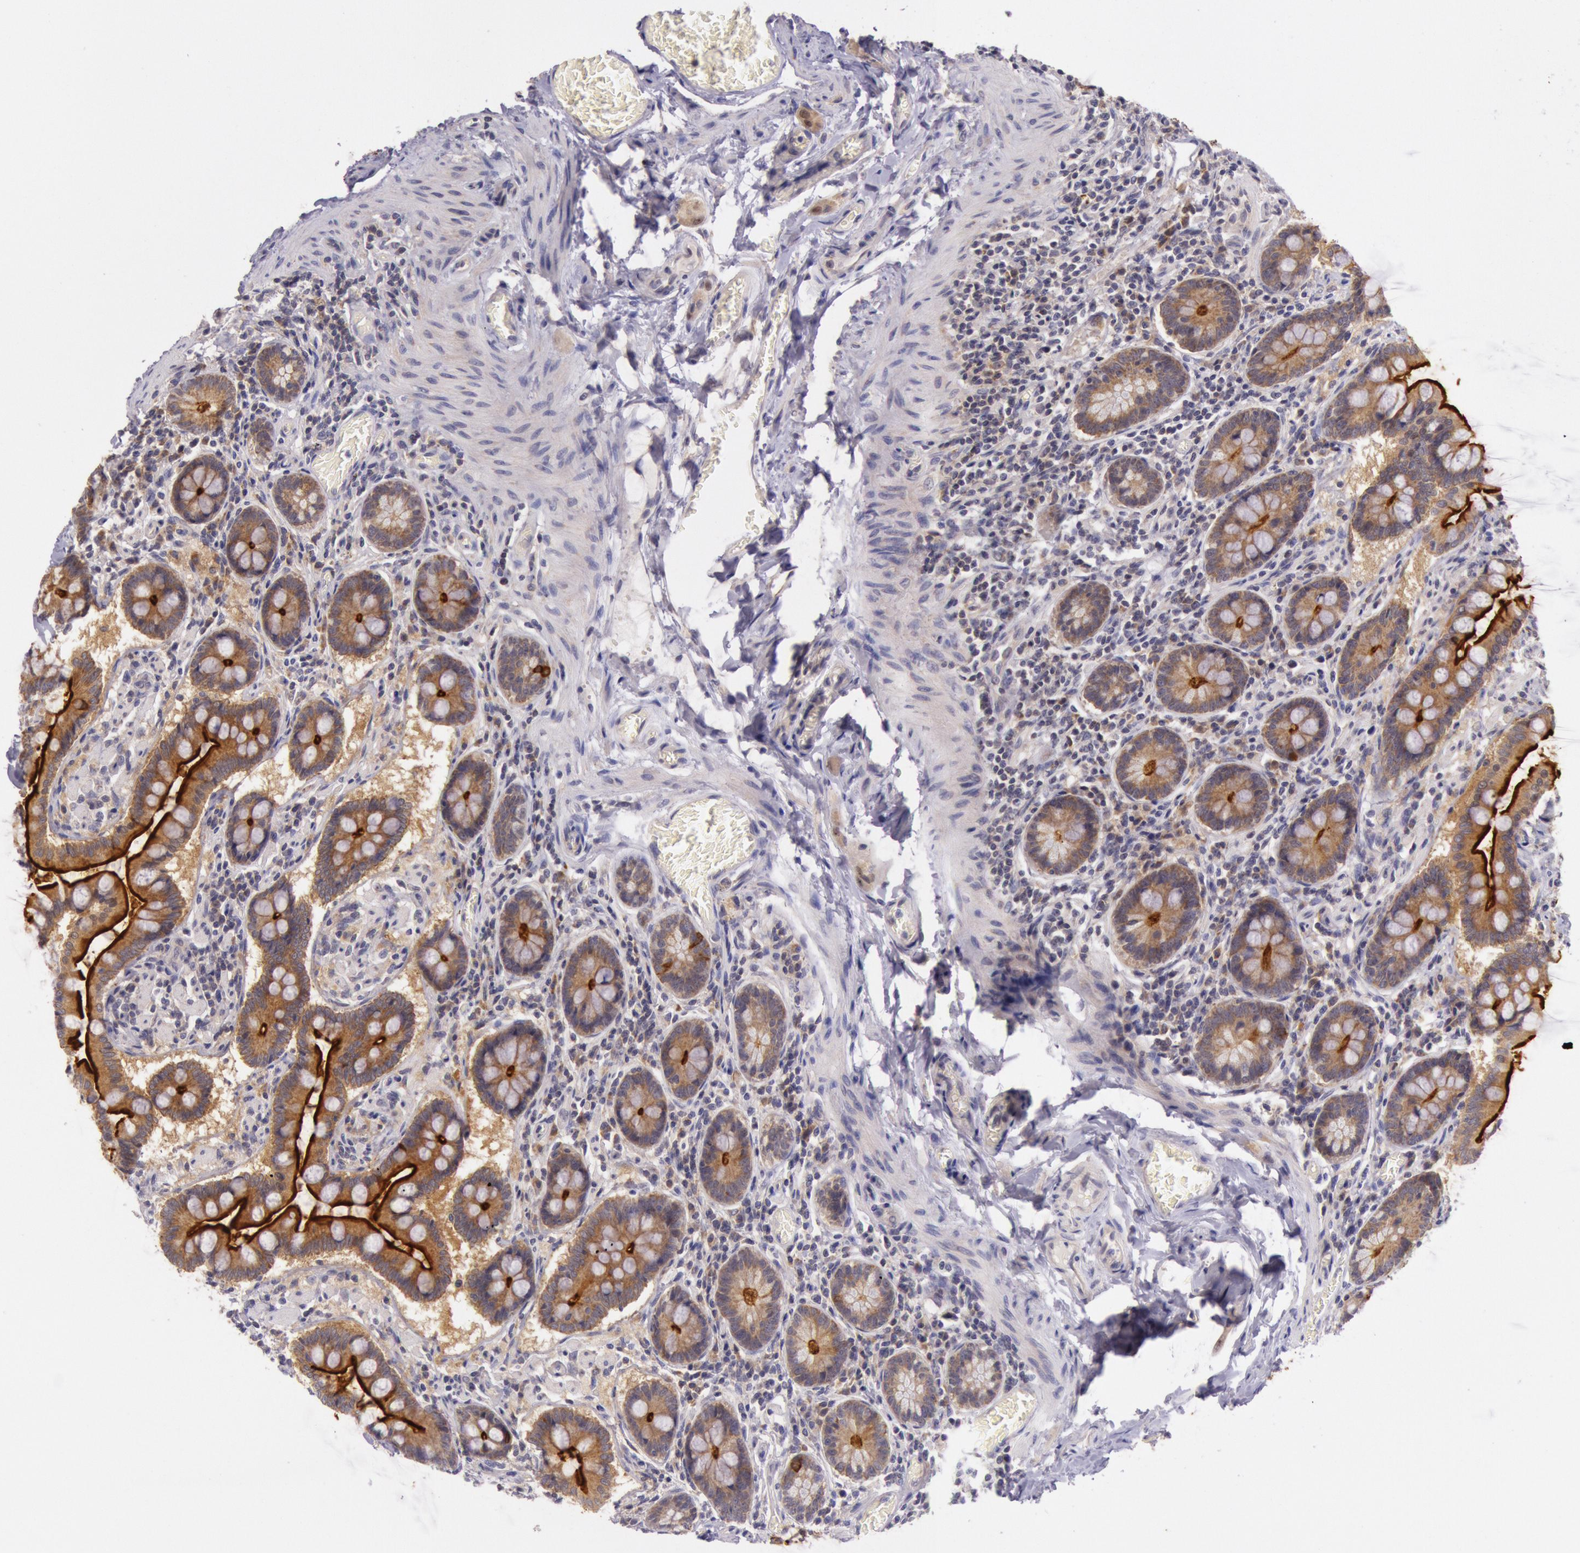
{"staining": {"intensity": "strong", "quantity": ">75%", "location": "cytoplasmic/membranous"}, "tissue": "small intestine", "cell_type": "Glandular cells", "image_type": "normal", "snomed": [{"axis": "morphology", "description": "Normal tissue, NOS"}, {"axis": "topography", "description": "Small intestine"}], "caption": "Small intestine stained for a protein shows strong cytoplasmic/membranous positivity in glandular cells. (DAB IHC, brown staining for protein, blue staining for nuclei).", "gene": "CDK16", "patient": {"sex": "male", "age": 41}}